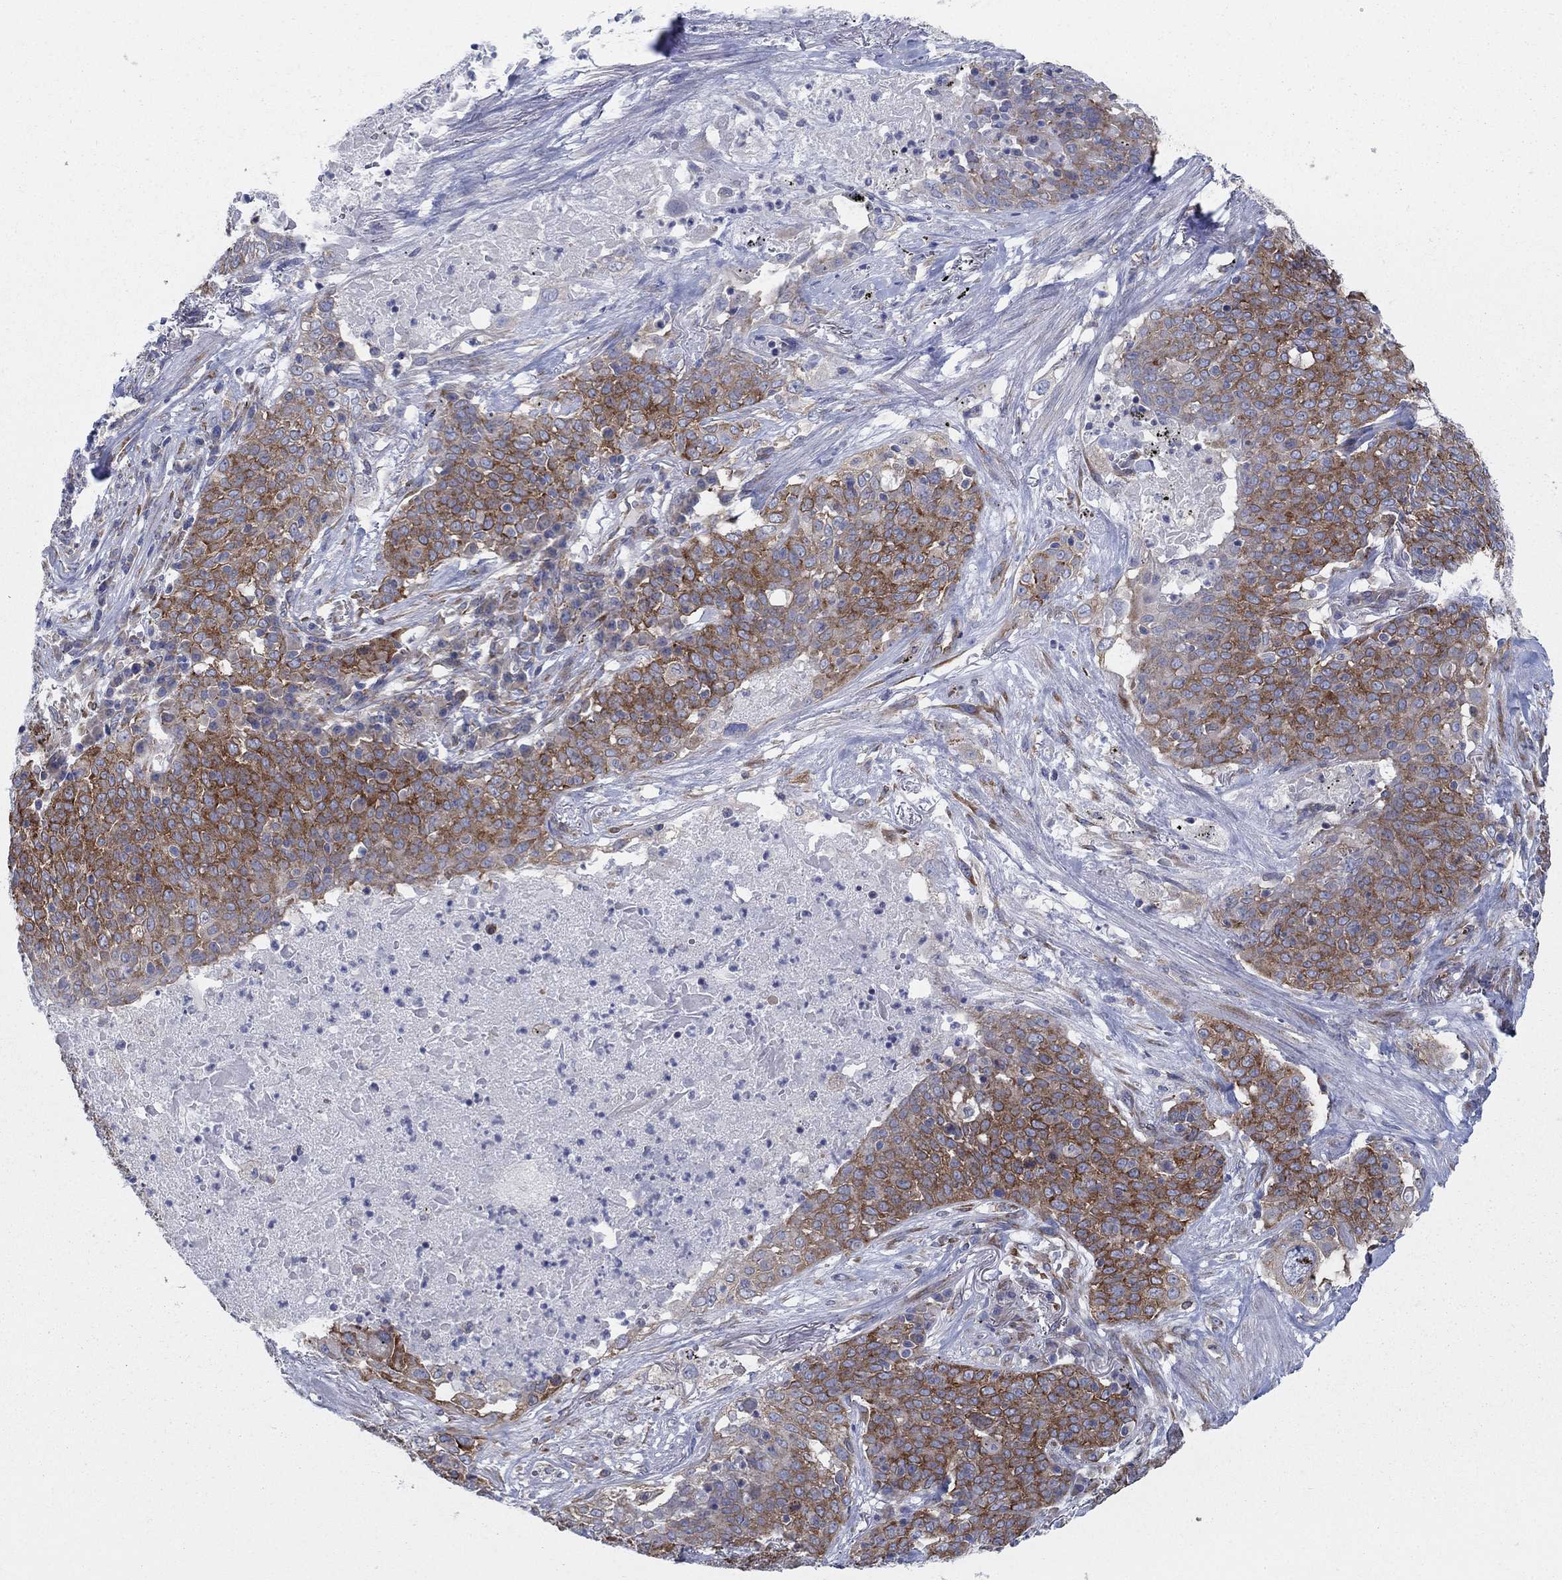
{"staining": {"intensity": "strong", "quantity": ">75%", "location": "cytoplasmic/membranous"}, "tissue": "lung cancer", "cell_type": "Tumor cells", "image_type": "cancer", "snomed": [{"axis": "morphology", "description": "Squamous cell carcinoma, NOS"}, {"axis": "topography", "description": "Lung"}], "caption": "Lung cancer (squamous cell carcinoma) stained with a protein marker shows strong staining in tumor cells.", "gene": "TMEM59", "patient": {"sex": "male", "age": 82}}